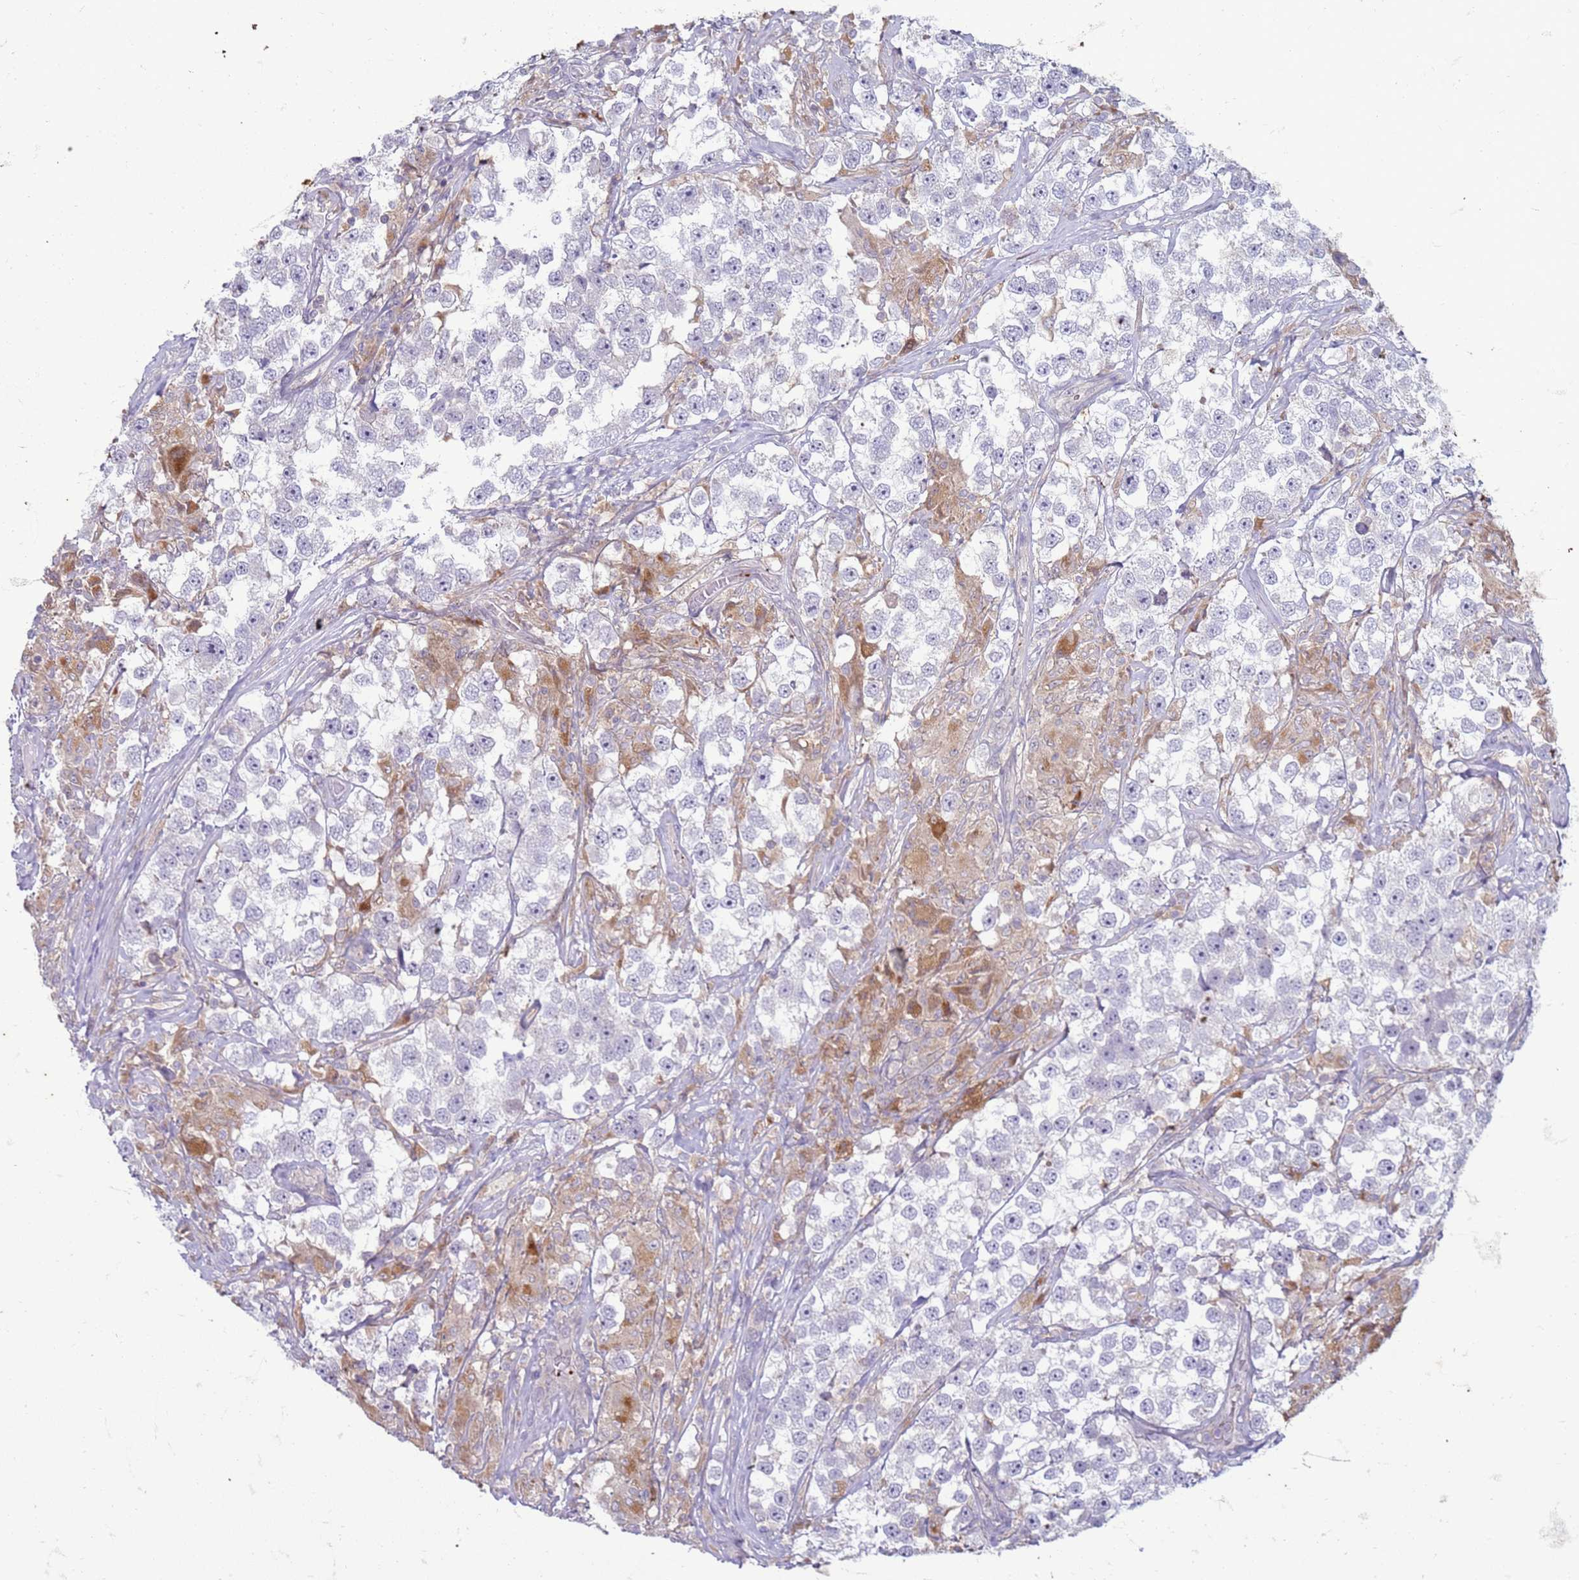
{"staining": {"intensity": "negative", "quantity": "none", "location": "none"}, "tissue": "testis cancer", "cell_type": "Tumor cells", "image_type": "cancer", "snomed": [{"axis": "morphology", "description": "Seminoma, NOS"}, {"axis": "topography", "description": "Testis"}], "caption": "A high-resolution image shows immunohistochemistry (IHC) staining of testis seminoma, which reveals no significant positivity in tumor cells.", "gene": "SLC15A3", "patient": {"sex": "male", "age": 46}}